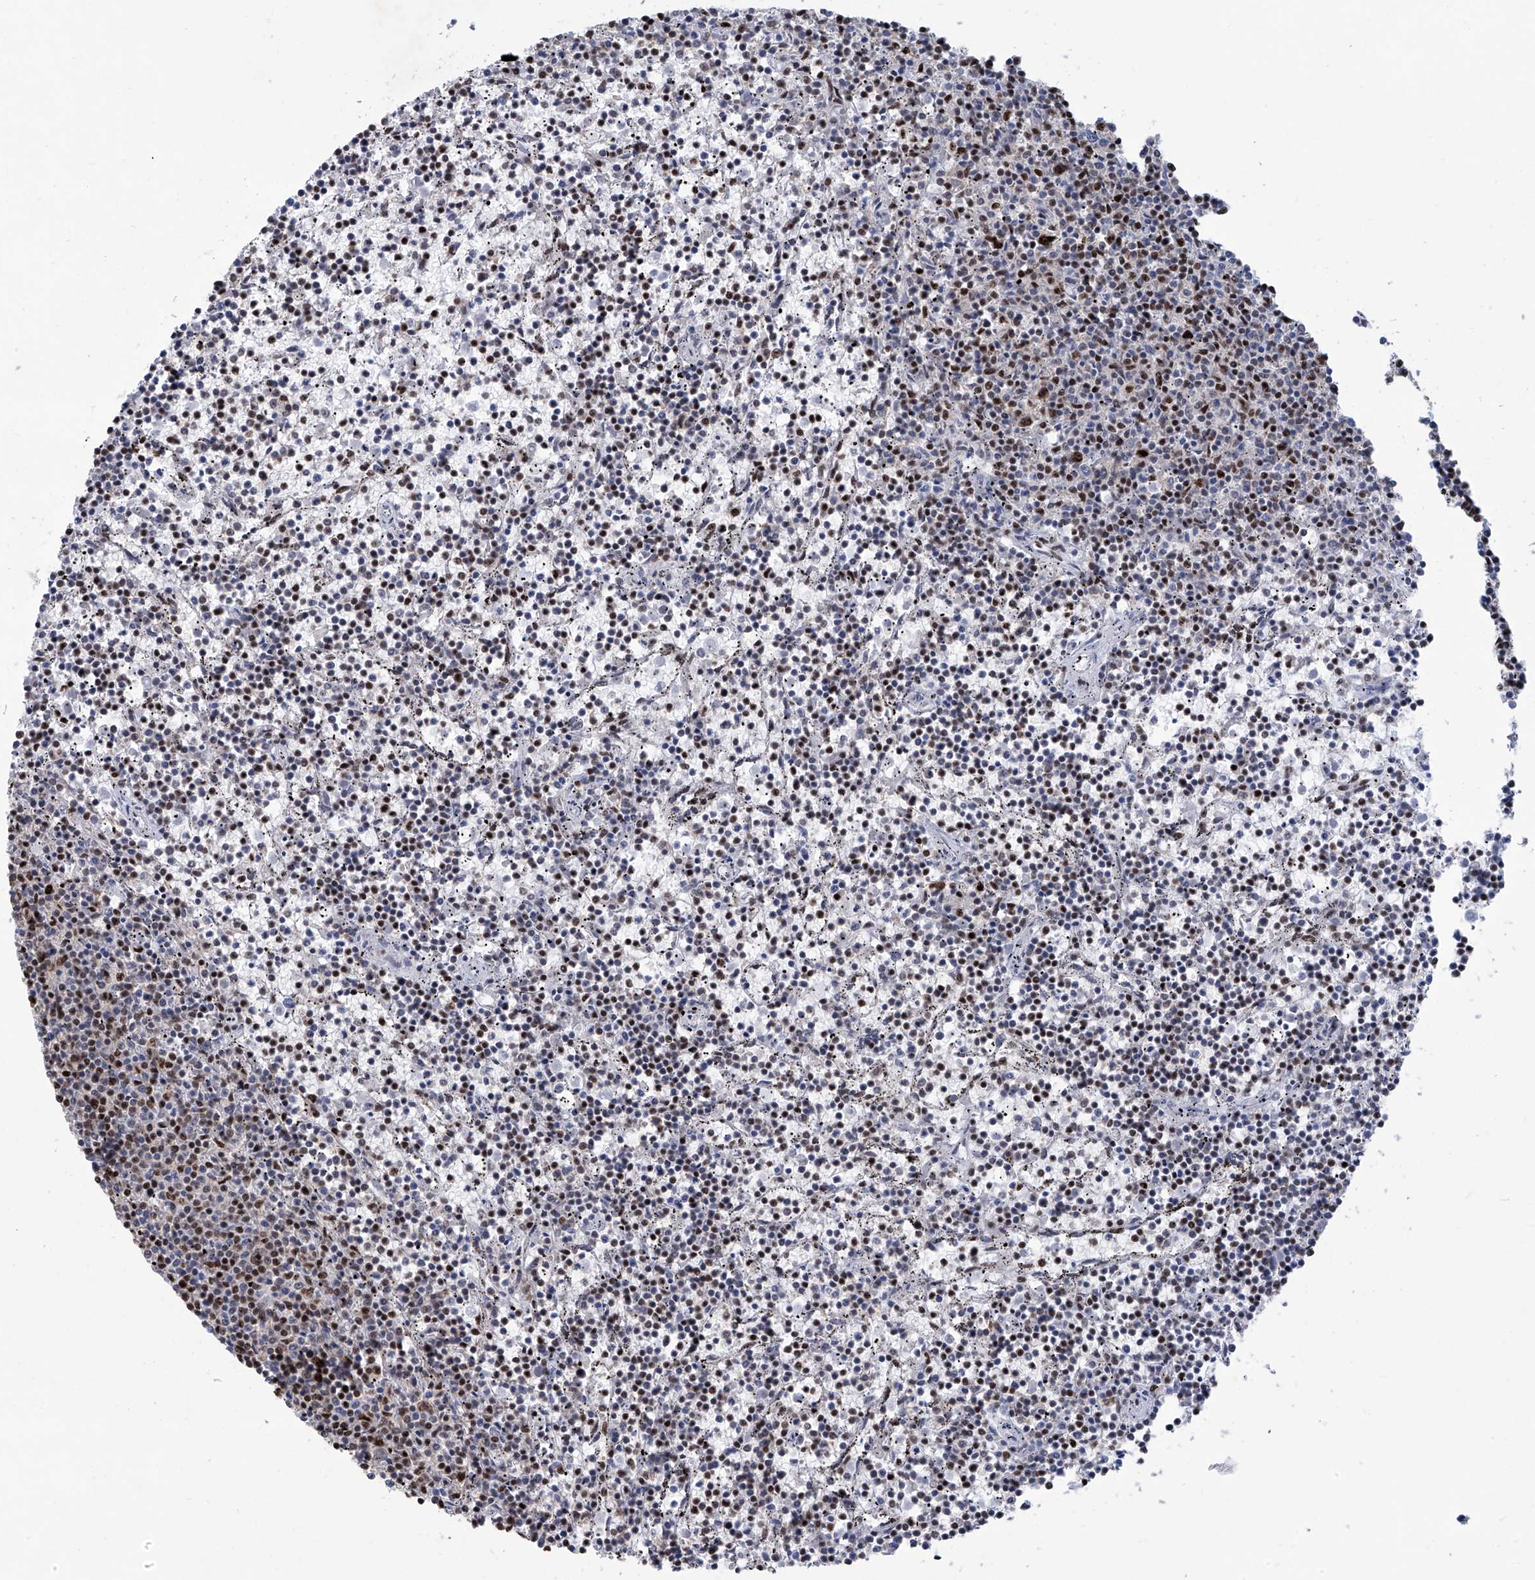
{"staining": {"intensity": "strong", "quantity": "25%-75%", "location": "nuclear"}, "tissue": "lymphoma", "cell_type": "Tumor cells", "image_type": "cancer", "snomed": [{"axis": "morphology", "description": "Malignant lymphoma, non-Hodgkin's type, Low grade"}, {"axis": "topography", "description": "Spleen"}], "caption": "Tumor cells display high levels of strong nuclear staining in about 25%-75% of cells in malignant lymphoma, non-Hodgkin's type (low-grade). The staining is performed using DAB brown chromogen to label protein expression. The nuclei are counter-stained blue using hematoxylin.", "gene": "FBXL4", "patient": {"sex": "female", "age": 50}}